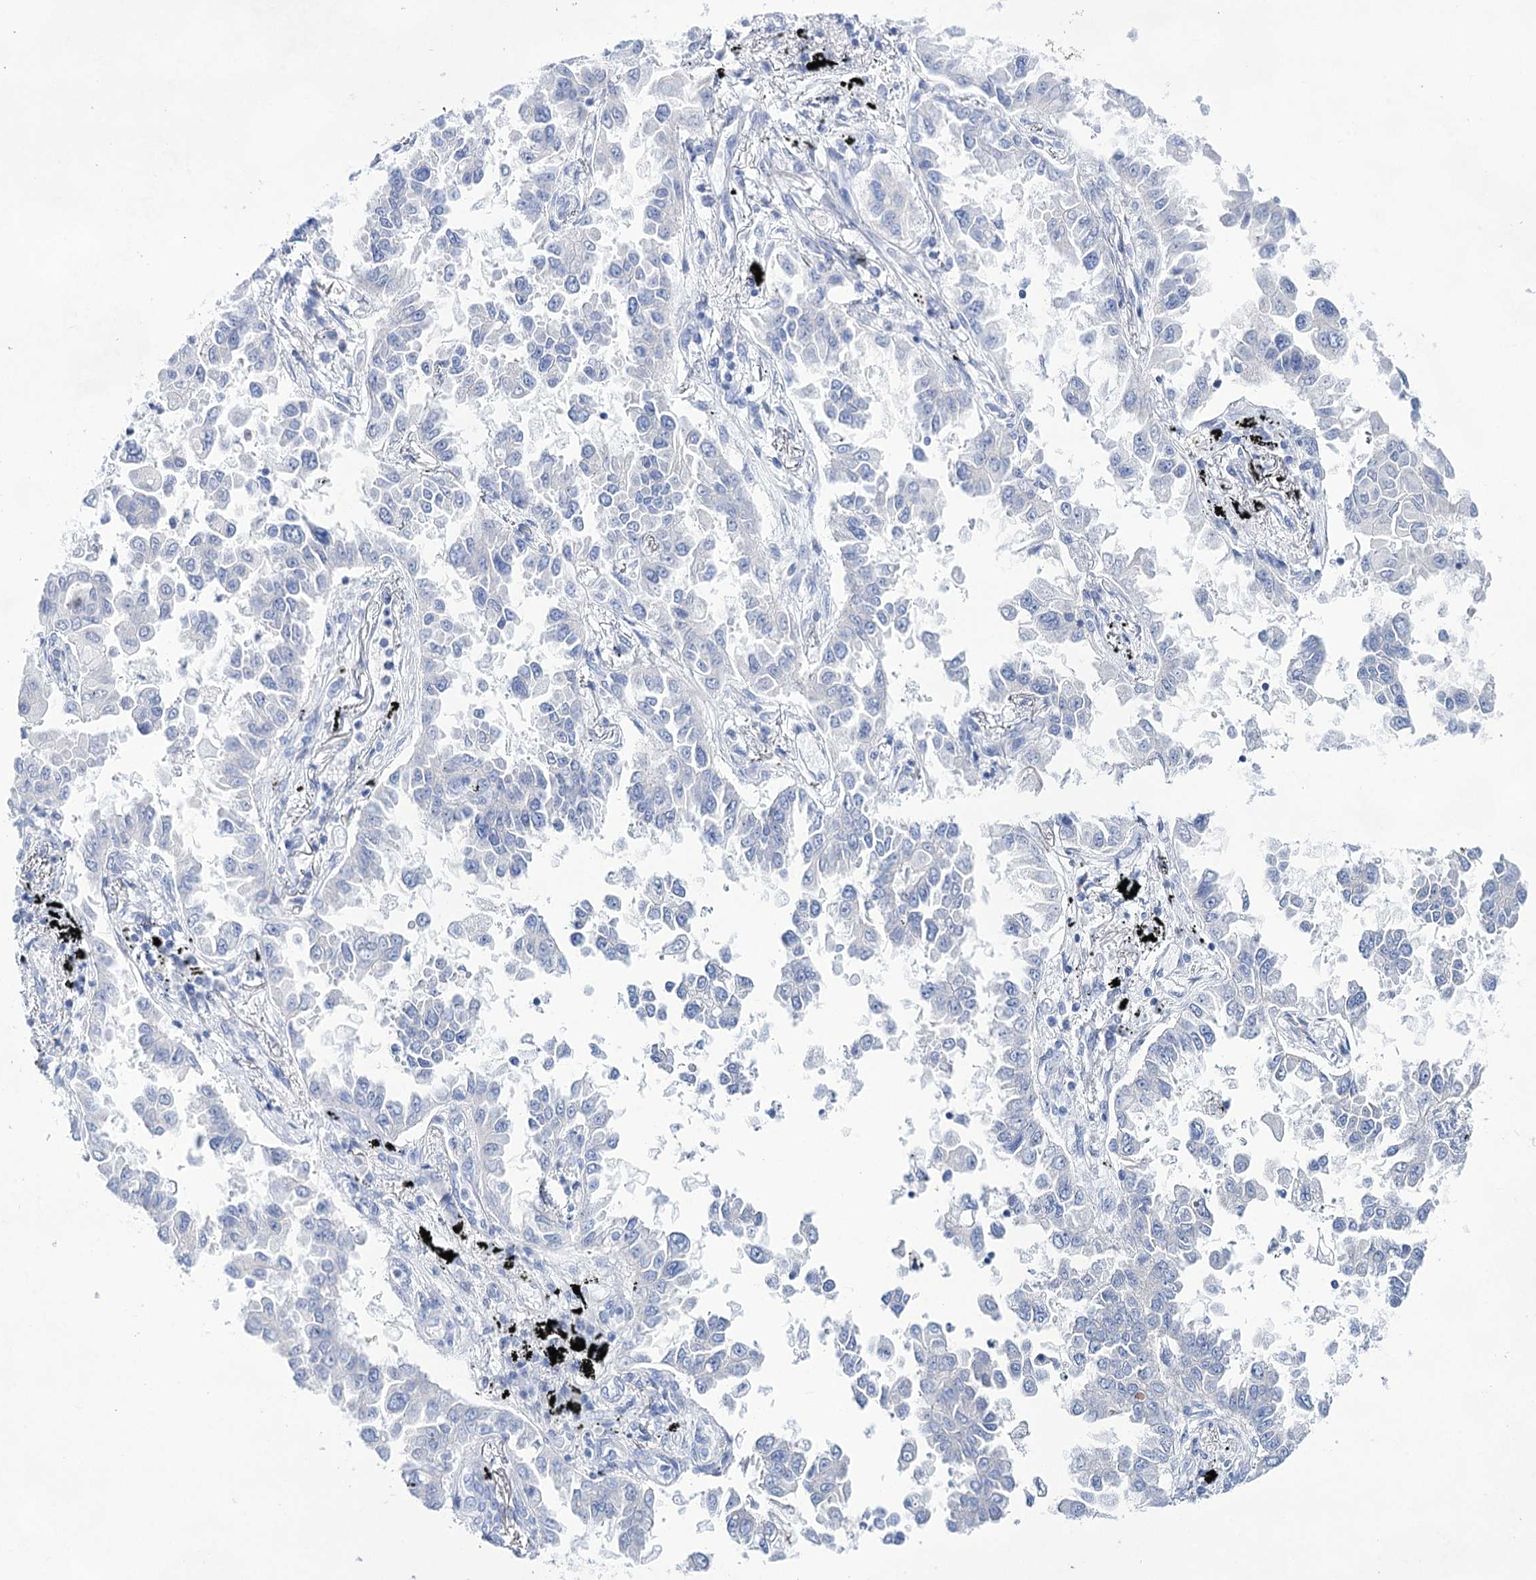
{"staining": {"intensity": "negative", "quantity": "none", "location": "none"}, "tissue": "lung cancer", "cell_type": "Tumor cells", "image_type": "cancer", "snomed": [{"axis": "morphology", "description": "Adenocarcinoma, NOS"}, {"axis": "topography", "description": "Lung"}], "caption": "The histopathology image exhibits no significant staining in tumor cells of lung cancer.", "gene": "LALBA", "patient": {"sex": "female", "age": 67}}